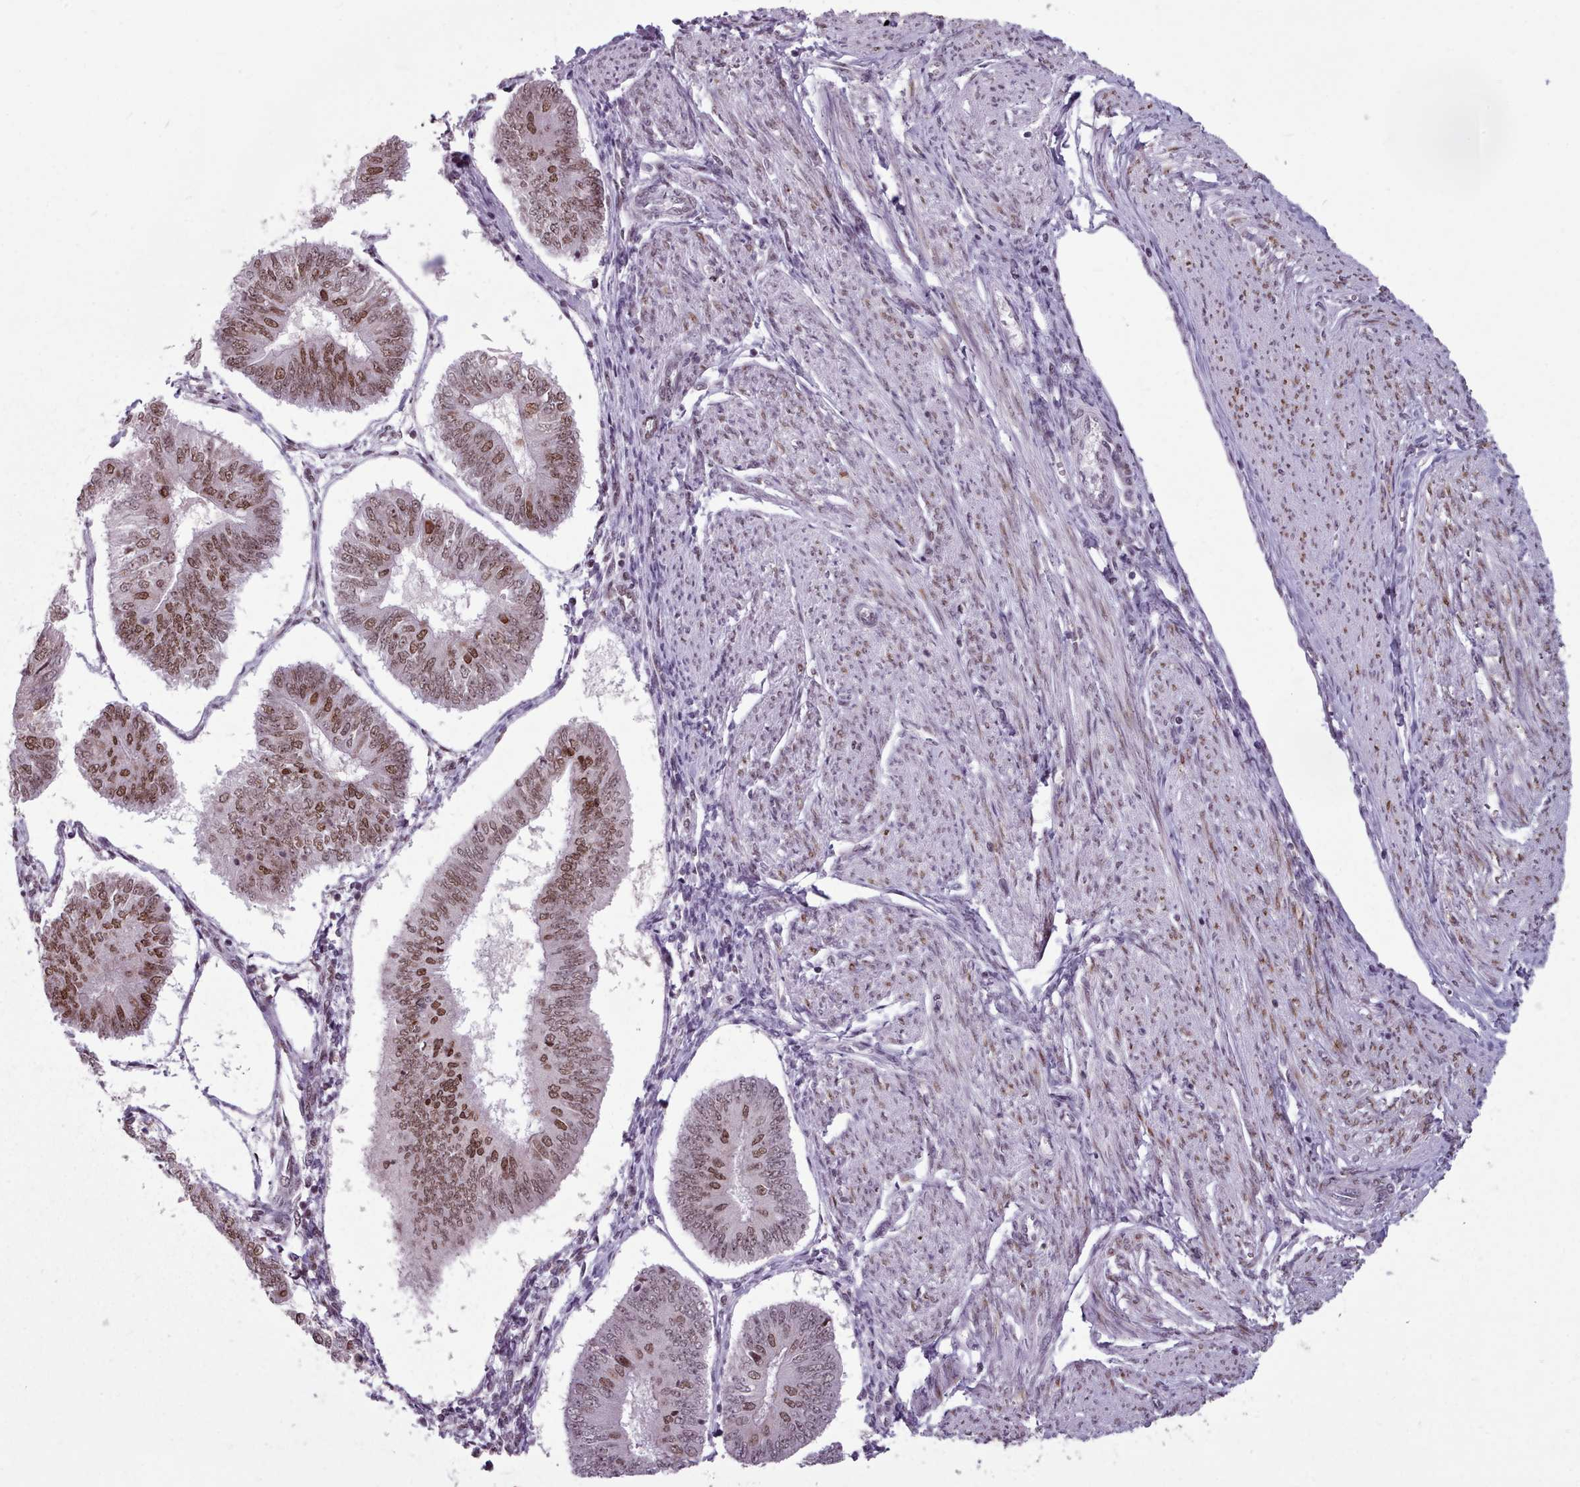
{"staining": {"intensity": "moderate", "quantity": ">75%", "location": "nuclear"}, "tissue": "endometrial cancer", "cell_type": "Tumor cells", "image_type": "cancer", "snomed": [{"axis": "morphology", "description": "Adenocarcinoma, NOS"}, {"axis": "topography", "description": "Endometrium"}], "caption": "Adenocarcinoma (endometrial) stained for a protein exhibits moderate nuclear positivity in tumor cells.", "gene": "SRRM1", "patient": {"sex": "female", "age": 58}}